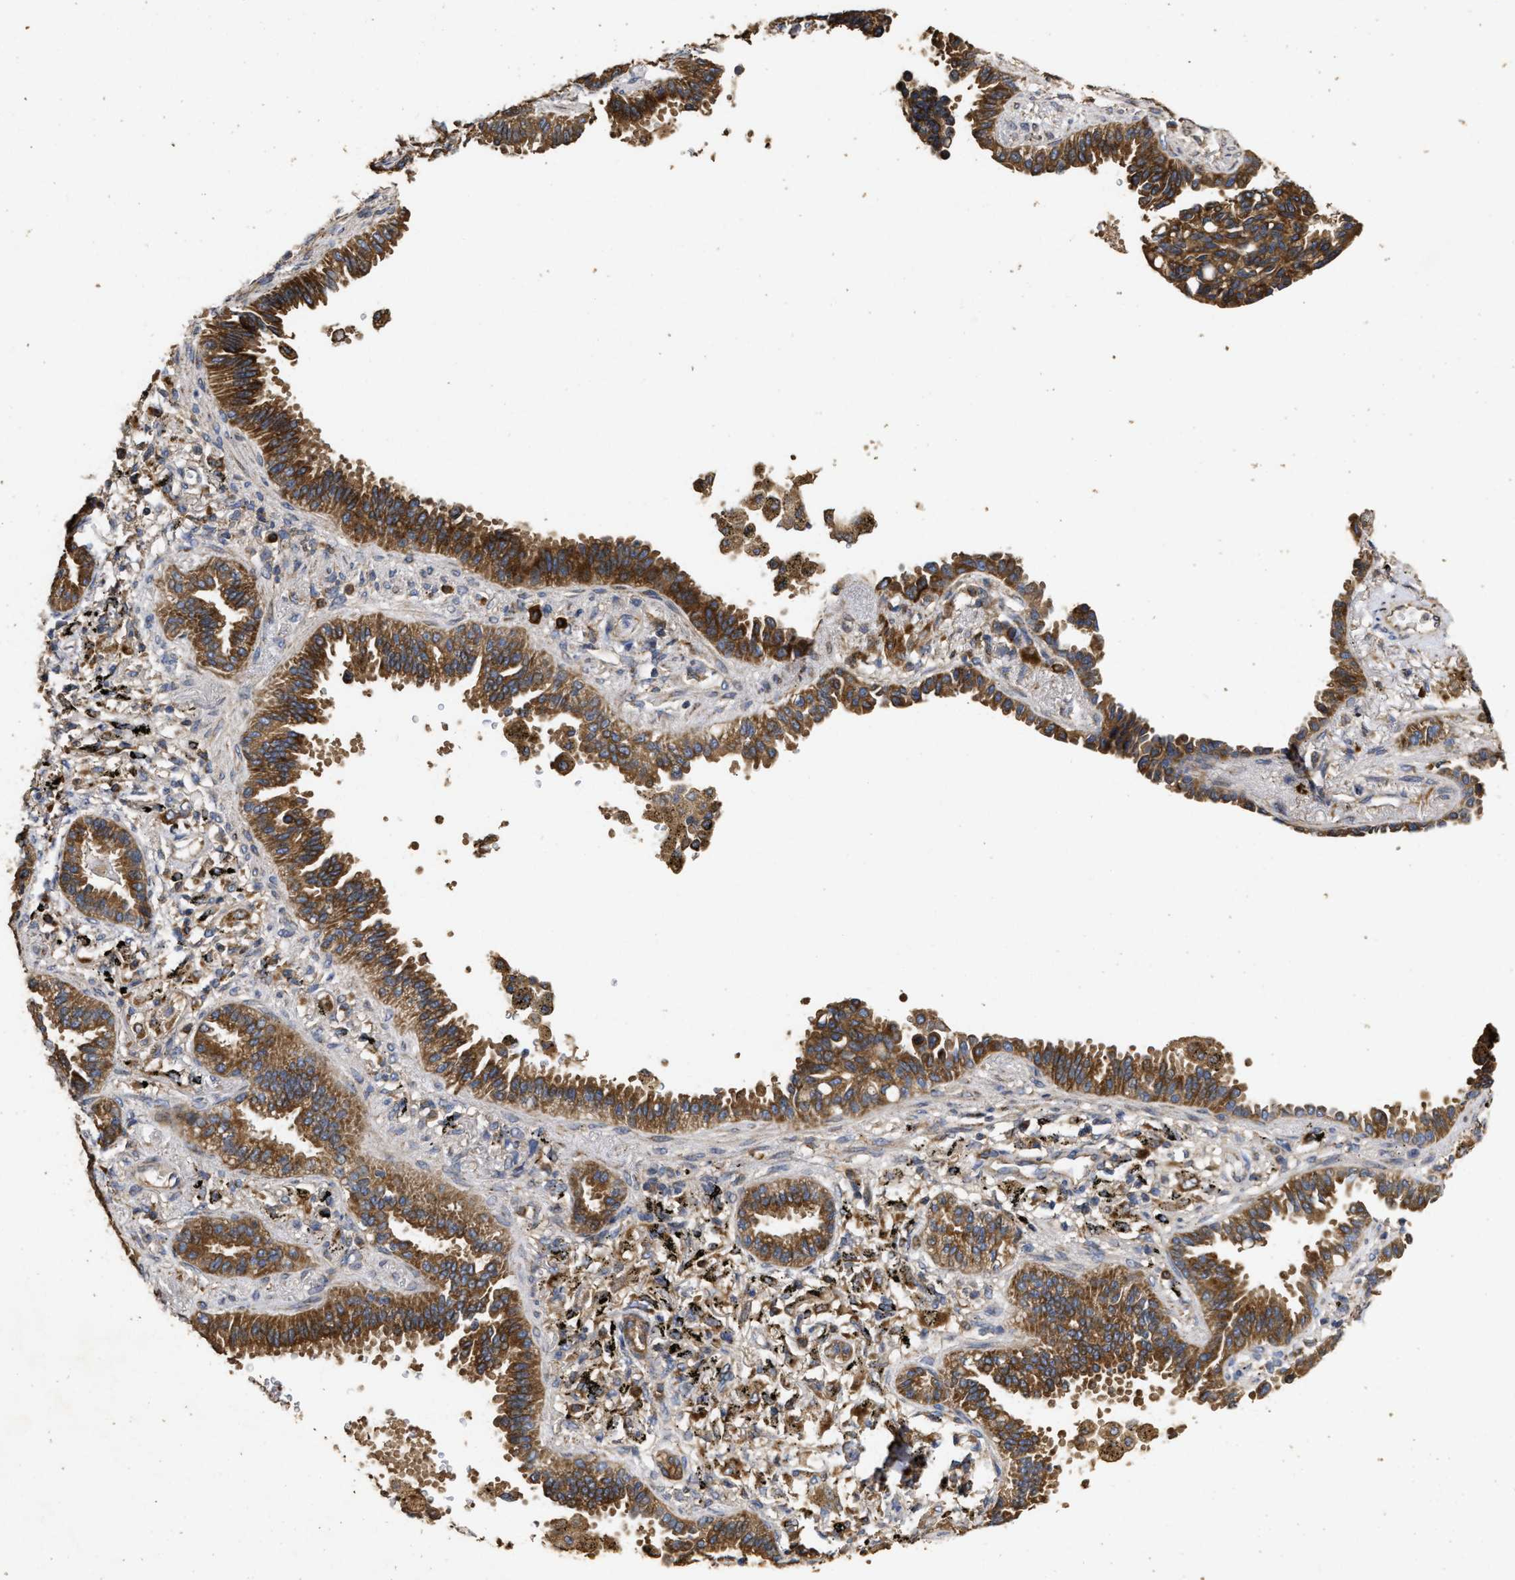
{"staining": {"intensity": "strong", "quantity": ">75%", "location": "cytoplasmic/membranous"}, "tissue": "lung cancer", "cell_type": "Tumor cells", "image_type": "cancer", "snomed": [{"axis": "morphology", "description": "Normal tissue, NOS"}, {"axis": "morphology", "description": "Adenocarcinoma, NOS"}, {"axis": "topography", "description": "Lung"}], "caption": "Strong cytoplasmic/membranous staining is appreciated in approximately >75% of tumor cells in lung adenocarcinoma. The protein of interest is shown in brown color, while the nuclei are stained blue.", "gene": "NAV1", "patient": {"sex": "male", "age": 59}}